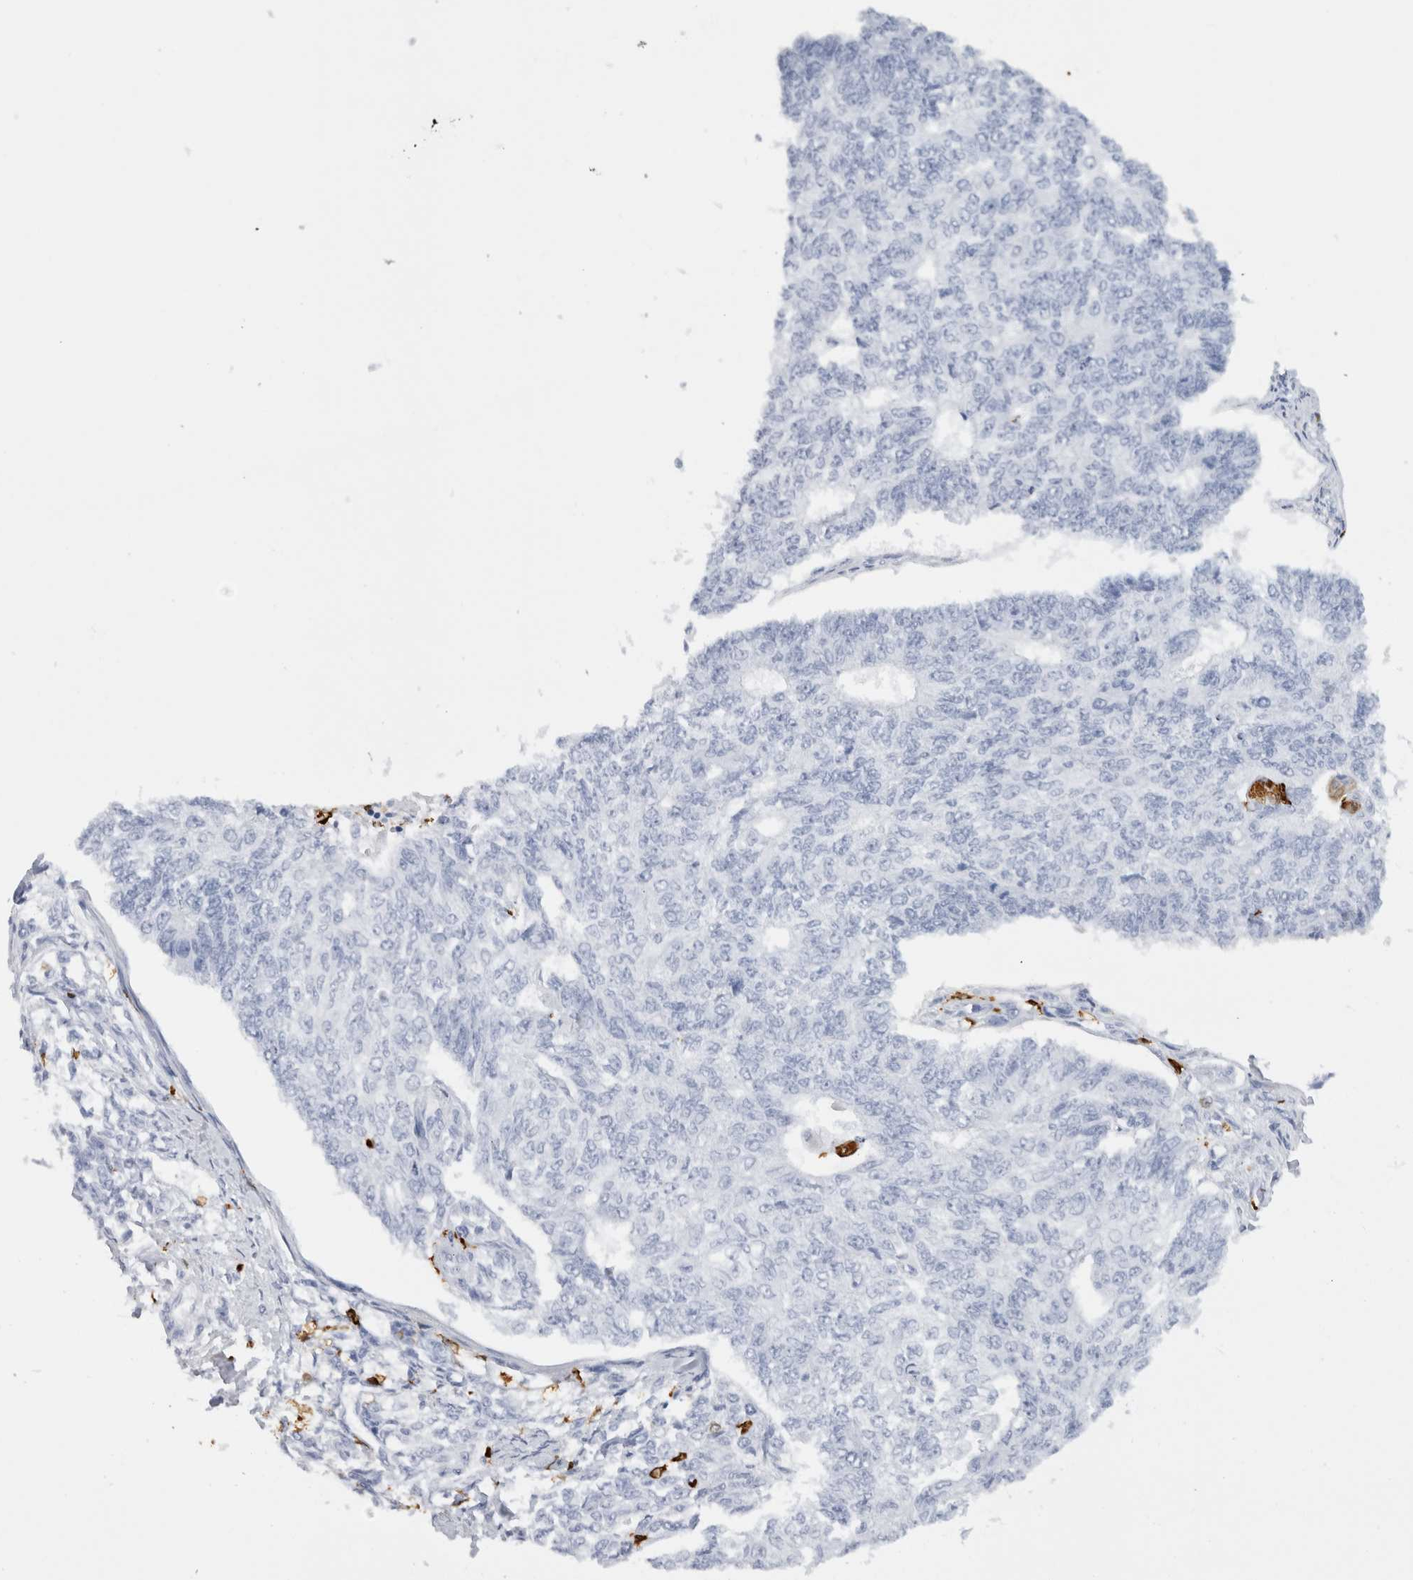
{"staining": {"intensity": "negative", "quantity": "none", "location": "none"}, "tissue": "endometrial cancer", "cell_type": "Tumor cells", "image_type": "cancer", "snomed": [{"axis": "morphology", "description": "Adenocarcinoma, NOS"}, {"axis": "topography", "description": "Endometrium"}], "caption": "The image demonstrates no staining of tumor cells in adenocarcinoma (endometrial). (Immunohistochemistry, brightfield microscopy, high magnification).", "gene": "S100A8", "patient": {"sex": "female", "age": 32}}